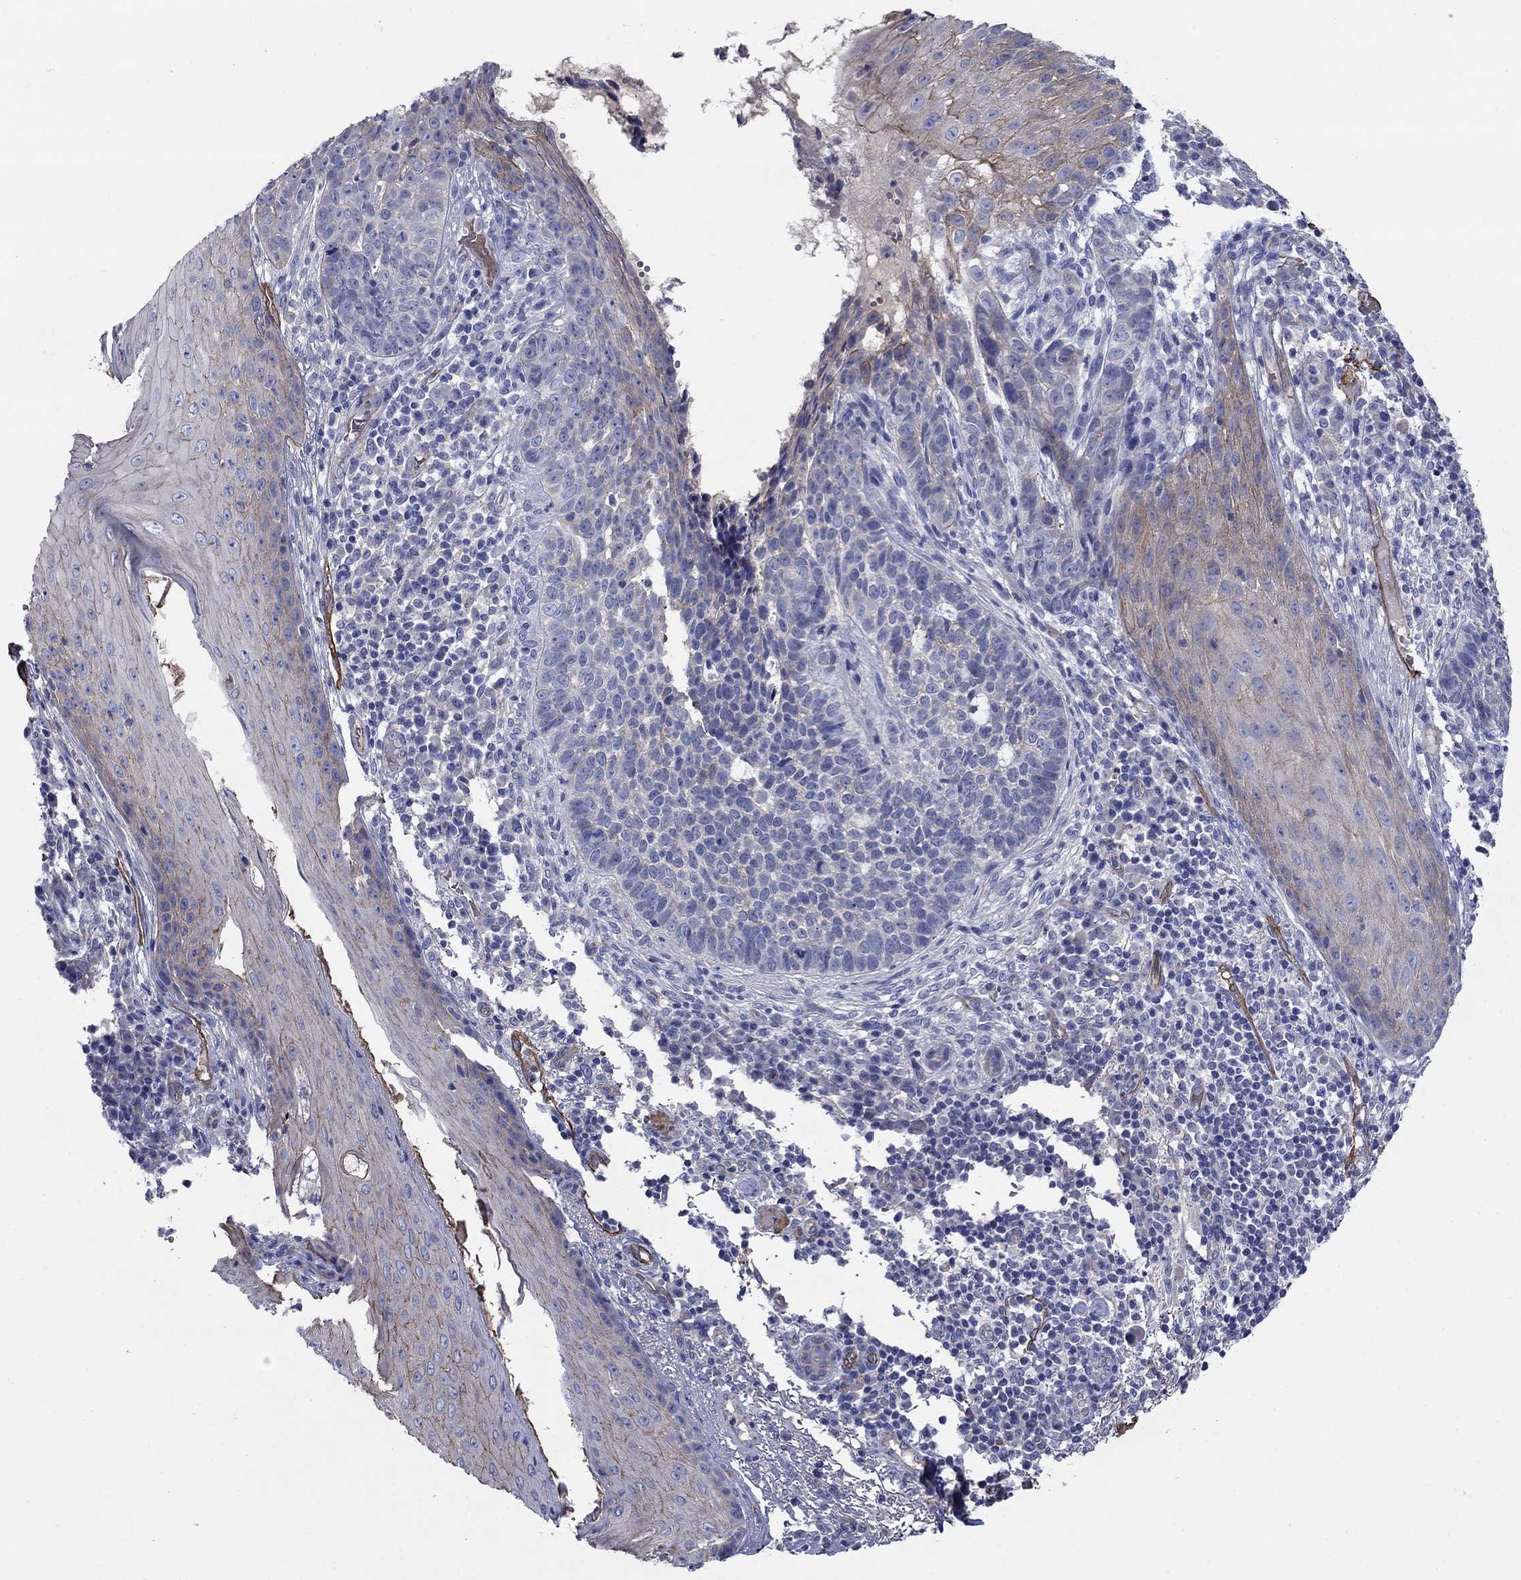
{"staining": {"intensity": "moderate", "quantity": "<25%", "location": "cytoplasmic/membranous"}, "tissue": "skin cancer", "cell_type": "Tumor cells", "image_type": "cancer", "snomed": [{"axis": "morphology", "description": "Basal cell carcinoma"}, {"axis": "topography", "description": "Skin"}], "caption": "Immunohistochemical staining of human skin basal cell carcinoma reveals low levels of moderate cytoplasmic/membranous protein staining in approximately <25% of tumor cells.", "gene": "FLNC", "patient": {"sex": "female", "age": 69}}